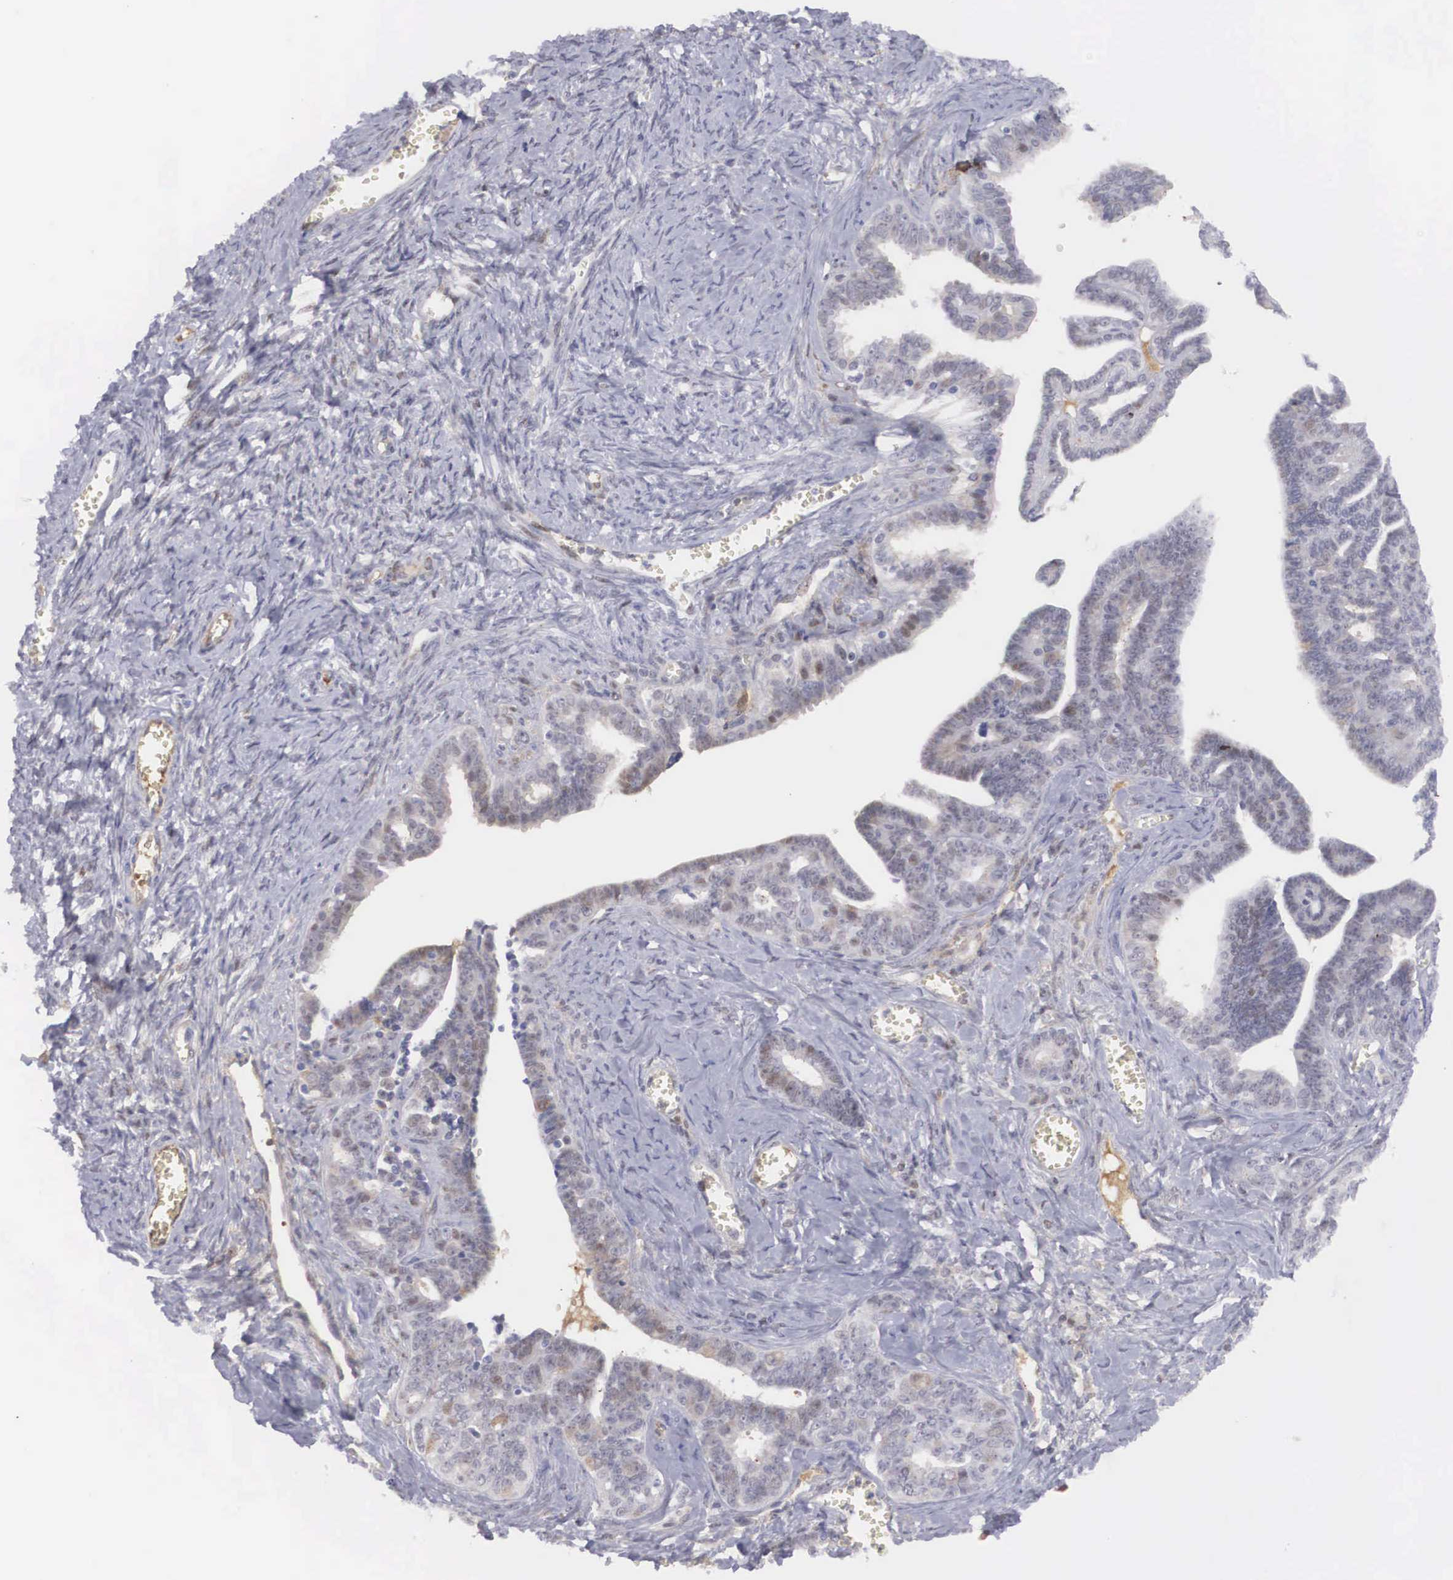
{"staining": {"intensity": "weak", "quantity": "<25%", "location": "cytoplasmic/membranous,nuclear"}, "tissue": "ovarian cancer", "cell_type": "Tumor cells", "image_type": "cancer", "snomed": [{"axis": "morphology", "description": "Cystadenocarcinoma, serous, NOS"}, {"axis": "topography", "description": "Ovary"}], "caption": "The micrograph demonstrates no significant expression in tumor cells of ovarian cancer.", "gene": "RBPJ", "patient": {"sex": "female", "age": 71}}